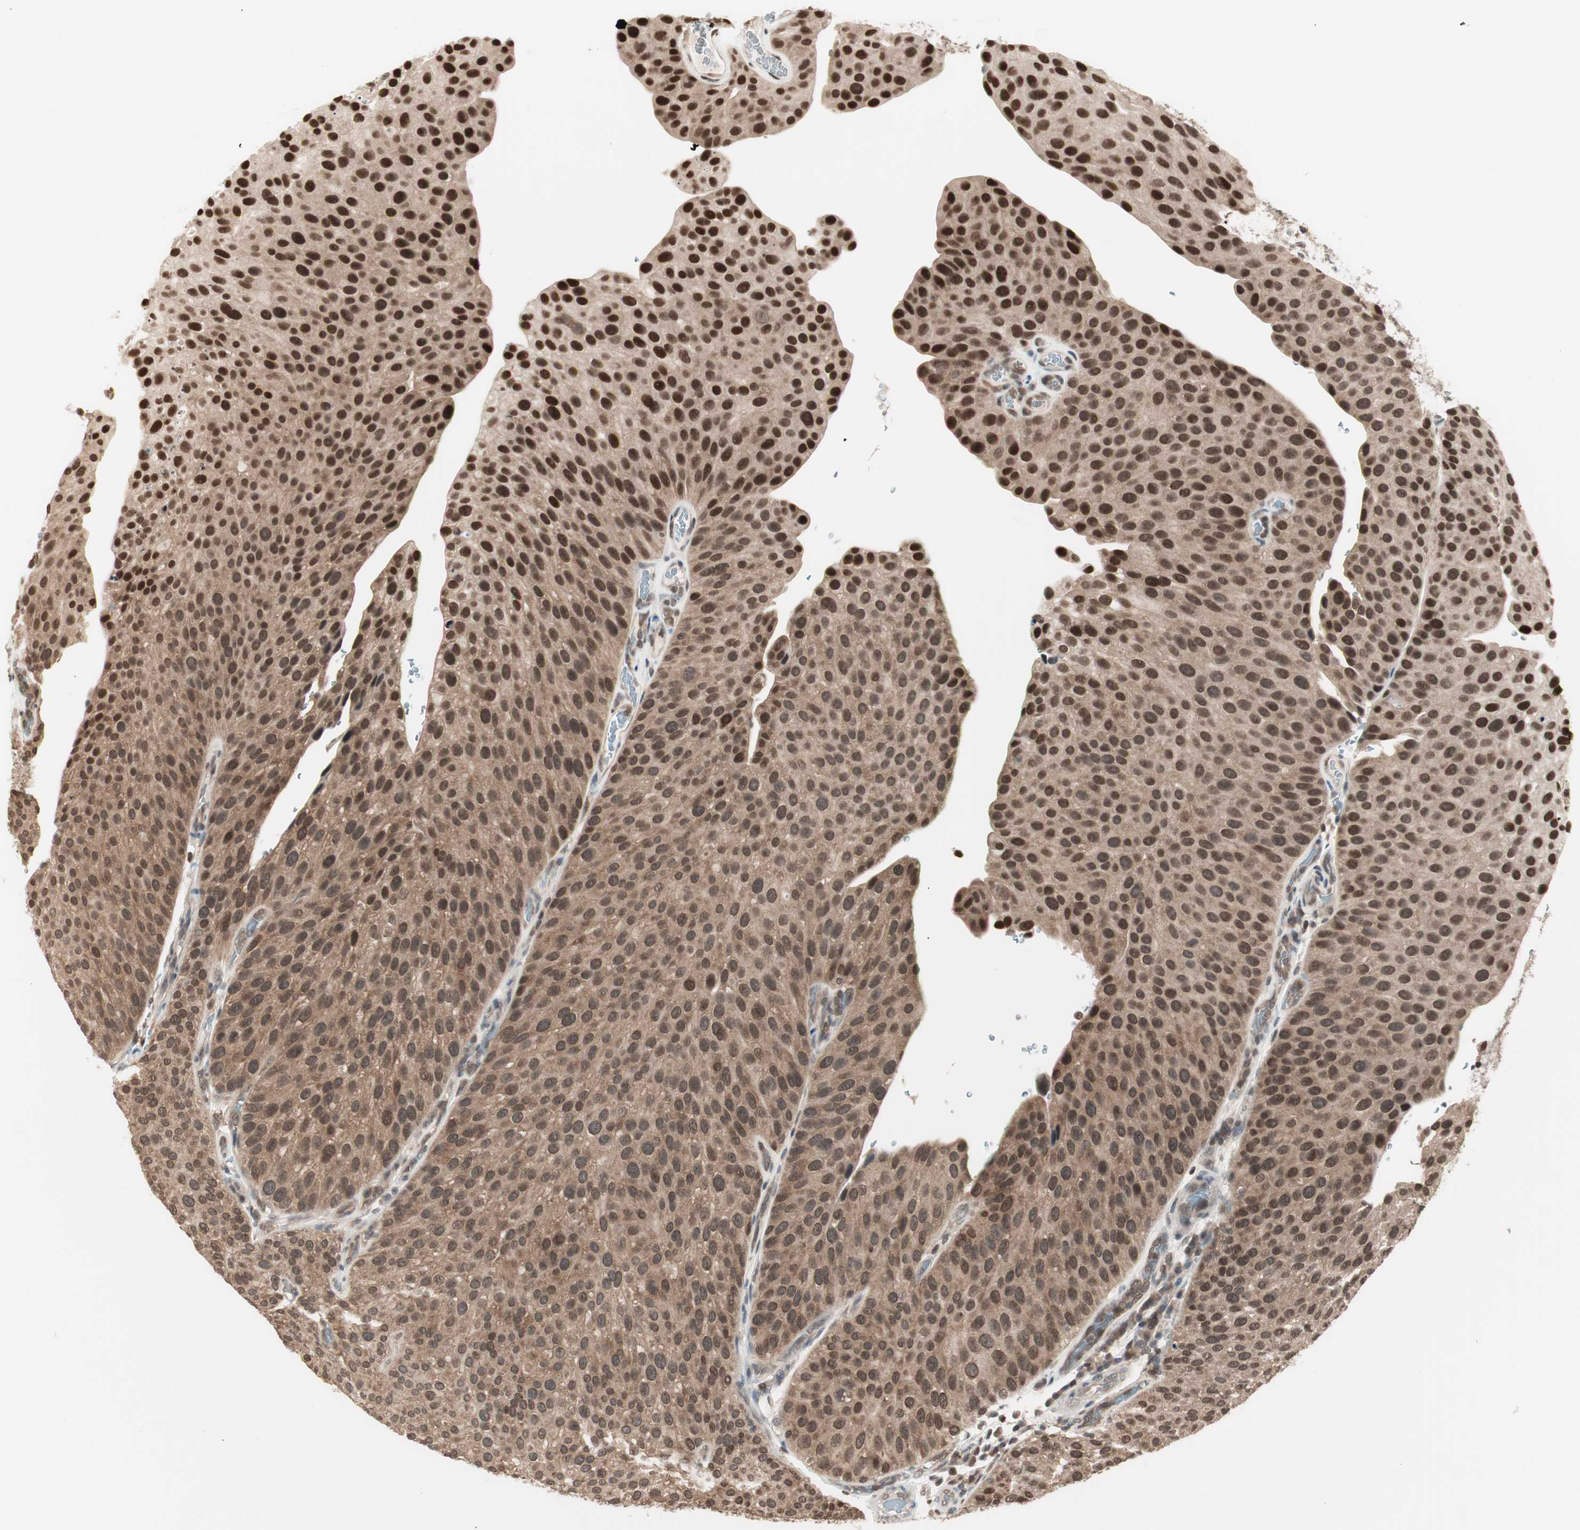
{"staining": {"intensity": "moderate", "quantity": ">75%", "location": "cytoplasmic/membranous,nuclear"}, "tissue": "urothelial cancer", "cell_type": "Tumor cells", "image_type": "cancer", "snomed": [{"axis": "morphology", "description": "Urothelial carcinoma, Low grade"}, {"axis": "topography", "description": "Smooth muscle"}, {"axis": "topography", "description": "Urinary bladder"}], "caption": "Human low-grade urothelial carcinoma stained with a protein marker displays moderate staining in tumor cells.", "gene": "UBE2I", "patient": {"sex": "male", "age": 60}}